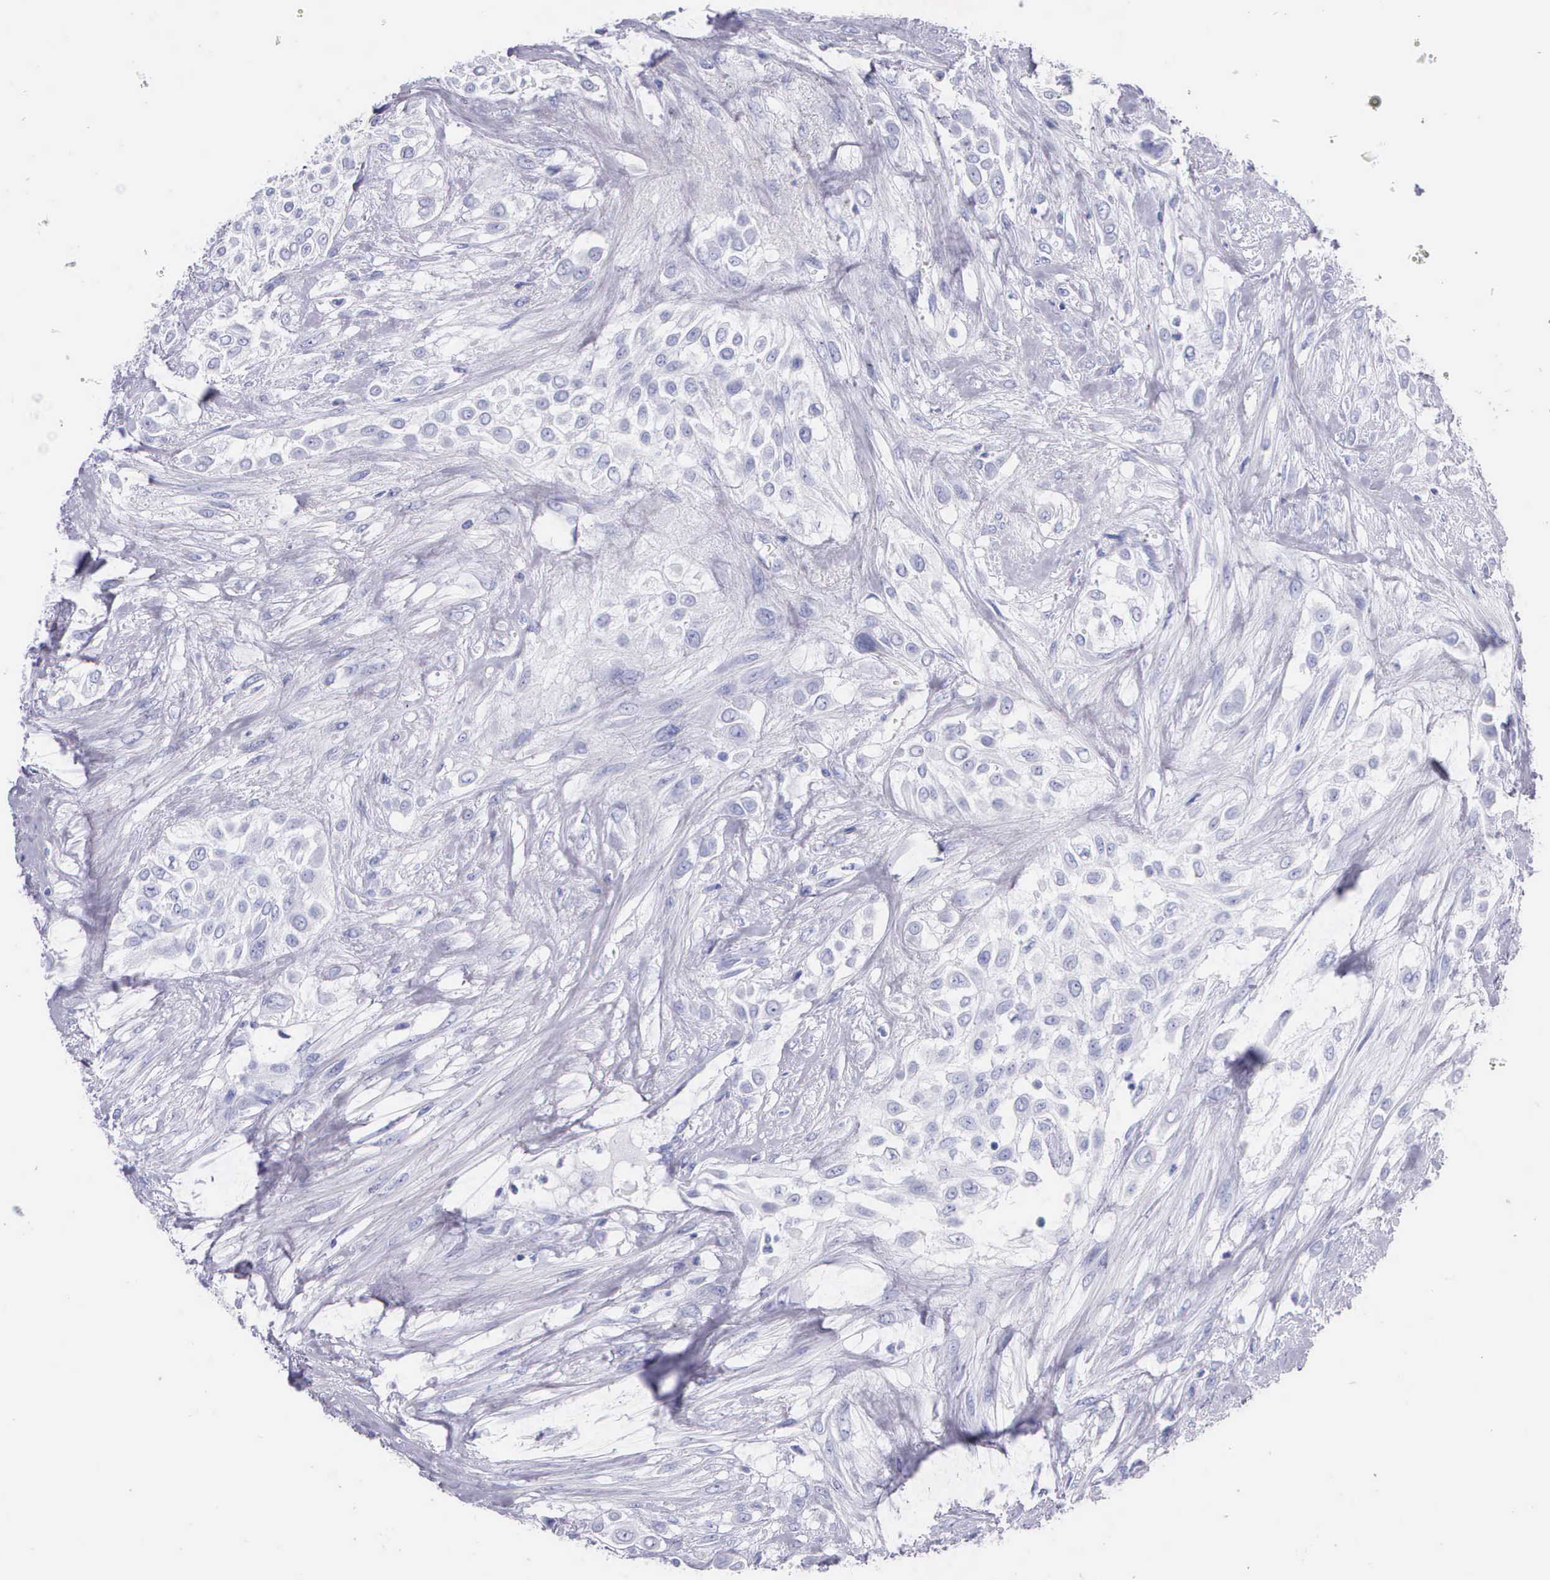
{"staining": {"intensity": "negative", "quantity": "none", "location": "none"}, "tissue": "urothelial cancer", "cell_type": "Tumor cells", "image_type": "cancer", "snomed": [{"axis": "morphology", "description": "Urothelial carcinoma, High grade"}, {"axis": "topography", "description": "Urinary bladder"}], "caption": "DAB immunohistochemical staining of human urothelial carcinoma (high-grade) shows no significant staining in tumor cells. (DAB (3,3'-diaminobenzidine) immunohistochemistry with hematoxylin counter stain).", "gene": "KLK3", "patient": {"sex": "male", "age": 57}}